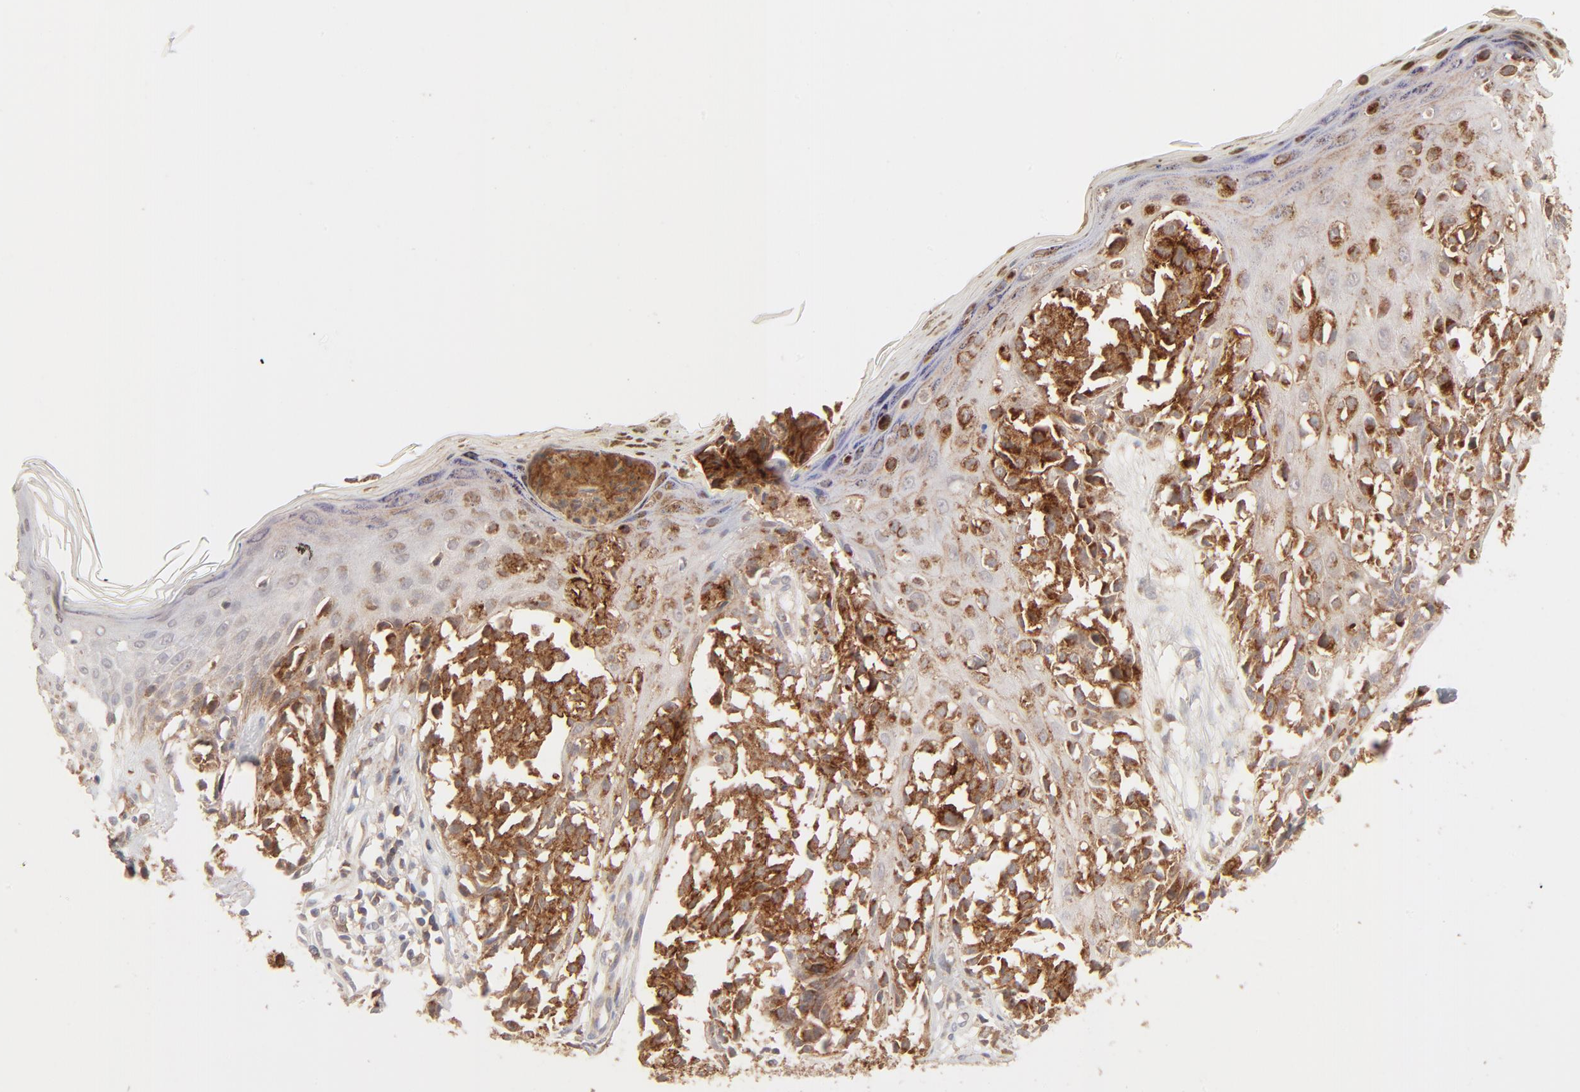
{"staining": {"intensity": "strong", "quantity": ">75%", "location": "cytoplasmic/membranous"}, "tissue": "melanoma", "cell_type": "Tumor cells", "image_type": "cancer", "snomed": [{"axis": "morphology", "description": "Malignant melanoma, NOS"}, {"axis": "topography", "description": "Skin"}], "caption": "IHC of melanoma shows high levels of strong cytoplasmic/membranous expression in about >75% of tumor cells. The staining was performed using DAB (3,3'-diaminobenzidine) to visualize the protein expression in brown, while the nuclei were stained in blue with hematoxylin (Magnification: 20x).", "gene": "CSPG4", "patient": {"sex": "female", "age": 38}}